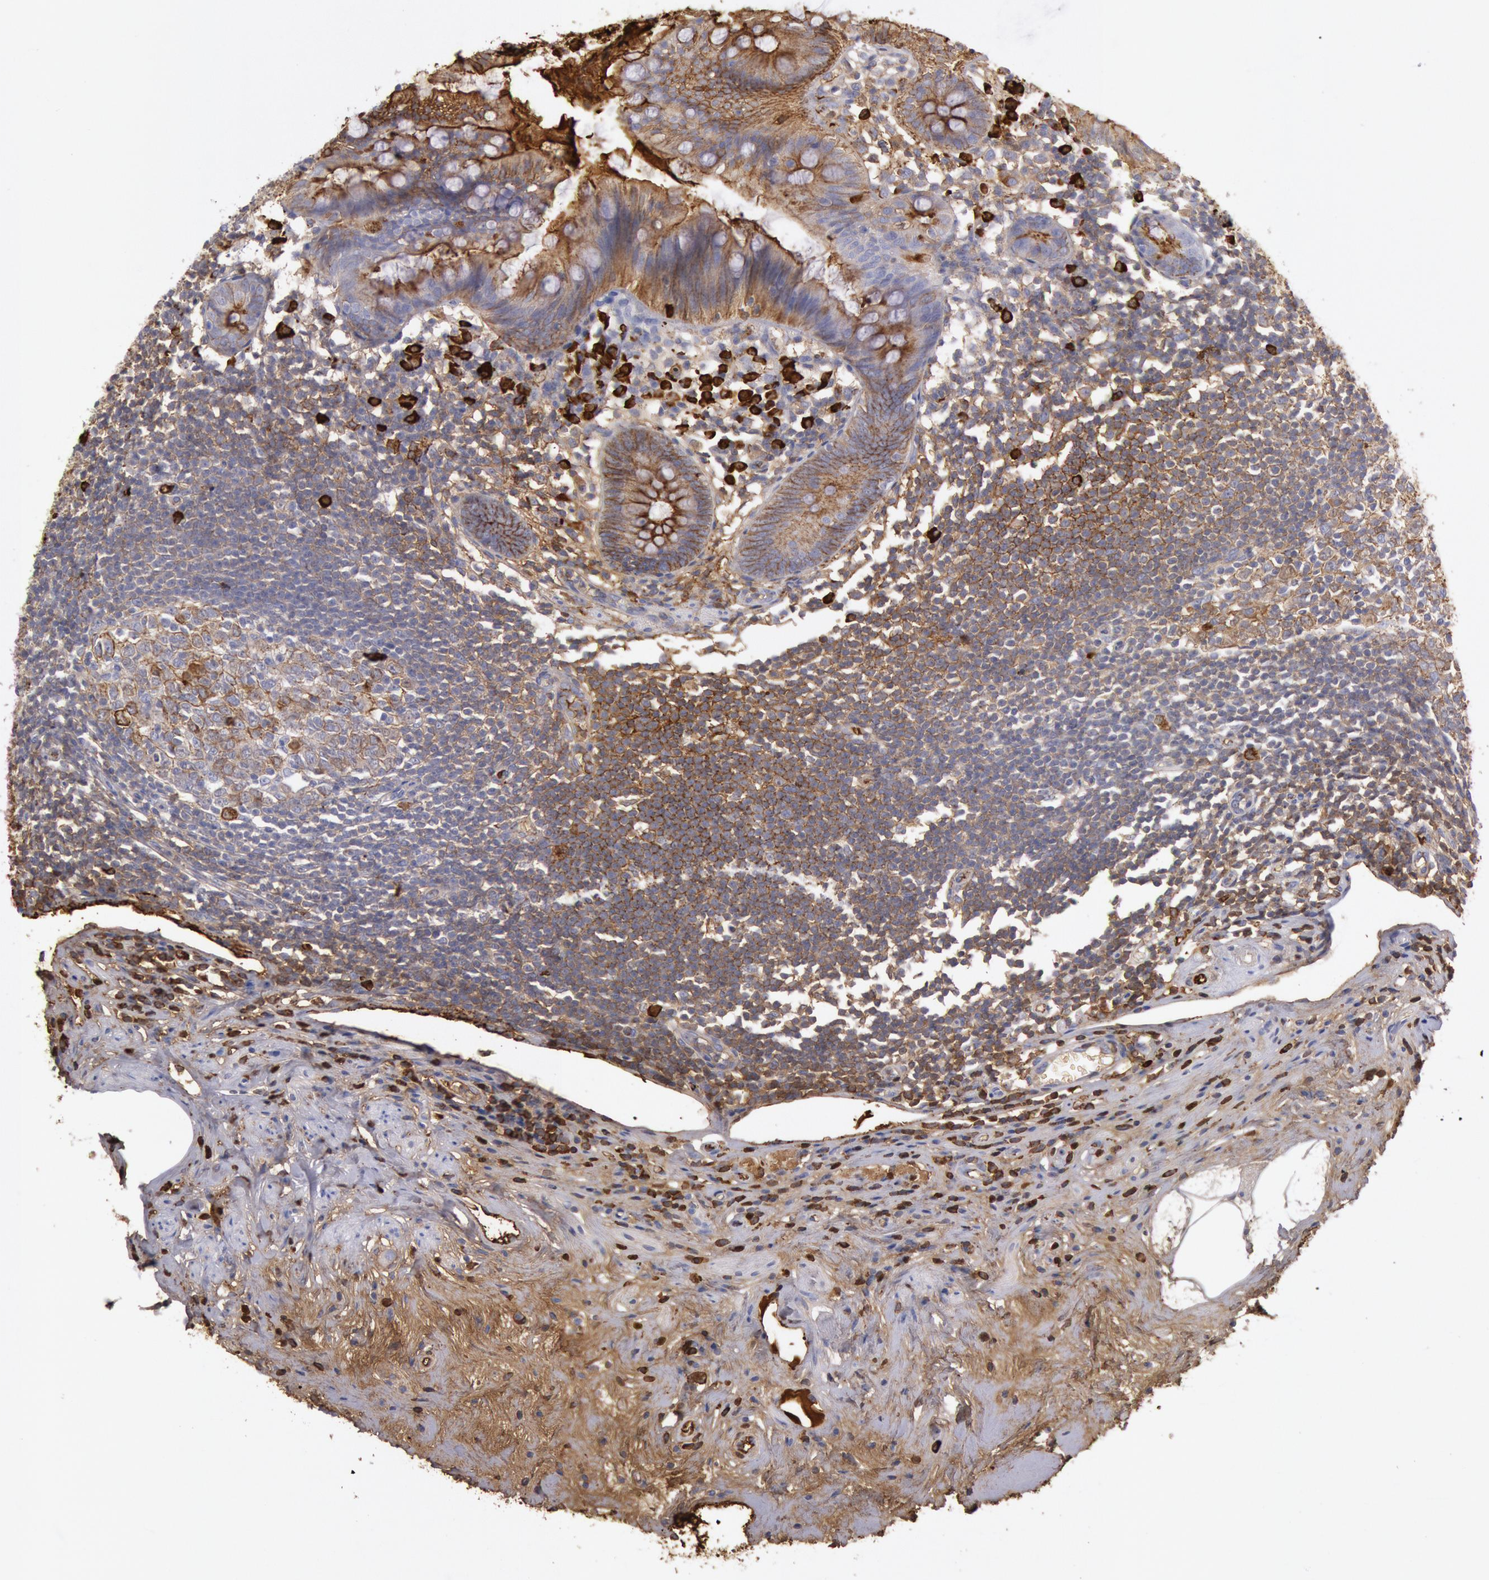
{"staining": {"intensity": "moderate", "quantity": "25%-75%", "location": "cytoplasmic/membranous"}, "tissue": "appendix", "cell_type": "Glandular cells", "image_type": "normal", "snomed": [{"axis": "morphology", "description": "Normal tissue, NOS"}, {"axis": "topography", "description": "Appendix"}], "caption": "This photomicrograph displays unremarkable appendix stained with IHC to label a protein in brown. The cytoplasmic/membranous of glandular cells show moderate positivity for the protein. Nuclei are counter-stained blue.", "gene": "IGHA1", "patient": {"sex": "male", "age": 38}}